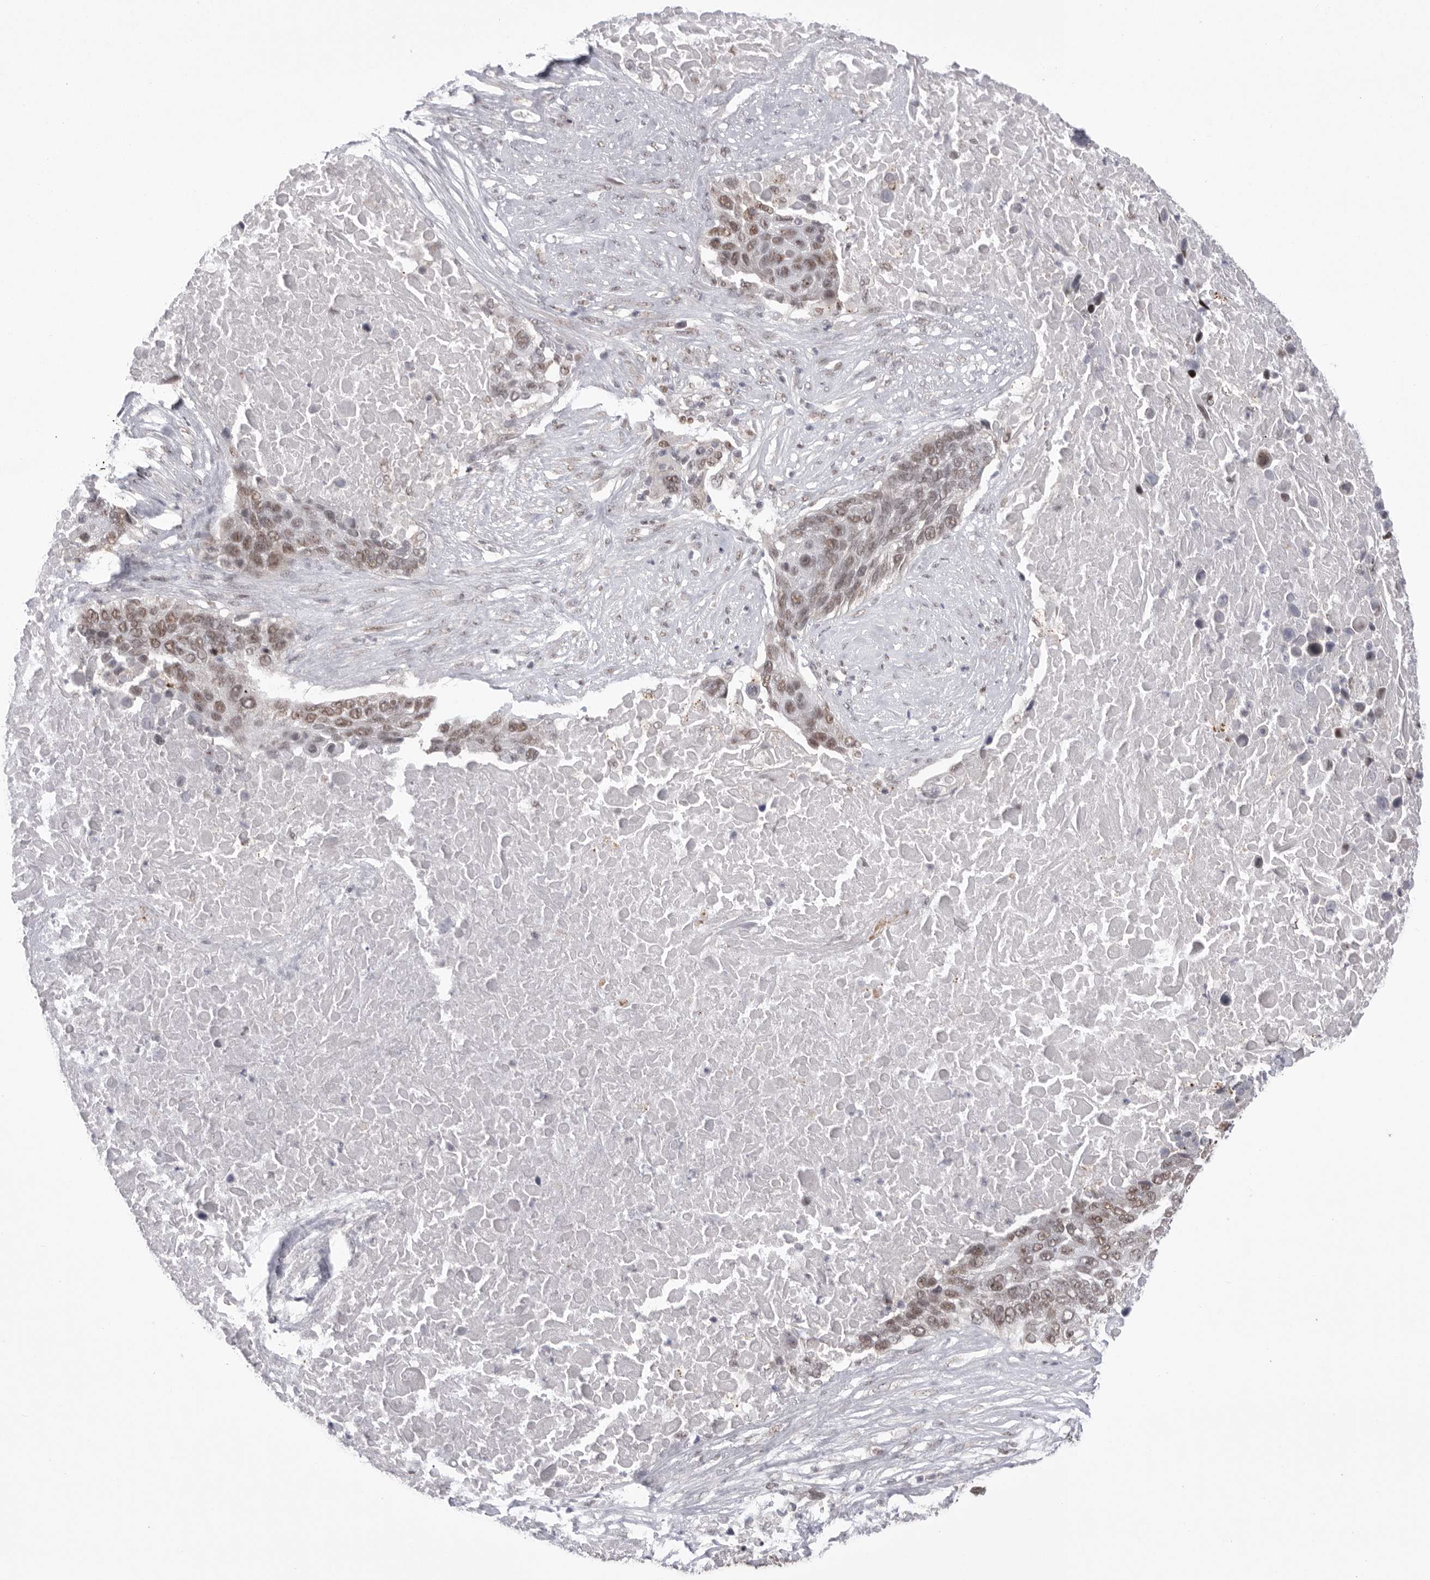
{"staining": {"intensity": "moderate", "quantity": ">75%", "location": "nuclear"}, "tissue": "lung cancer", "cell_type": "Tumor cells", "image_type": "cancer", "snomed": [{"axis": "morphology", "description": "Squamous cell carcinoma, NOS"}, {"axis": "topography", "description": "Lung"}], "caption": "This micrograph exhibits lung squamous cell carcinoma stained with IHC to label a protein in brown. The nuclear of tumor cells show moderate positivity for the protein. Nuclei are counter-stained blue.", "gene": "BCLAF3", "patient": {"sex": "male", "age": 66}}